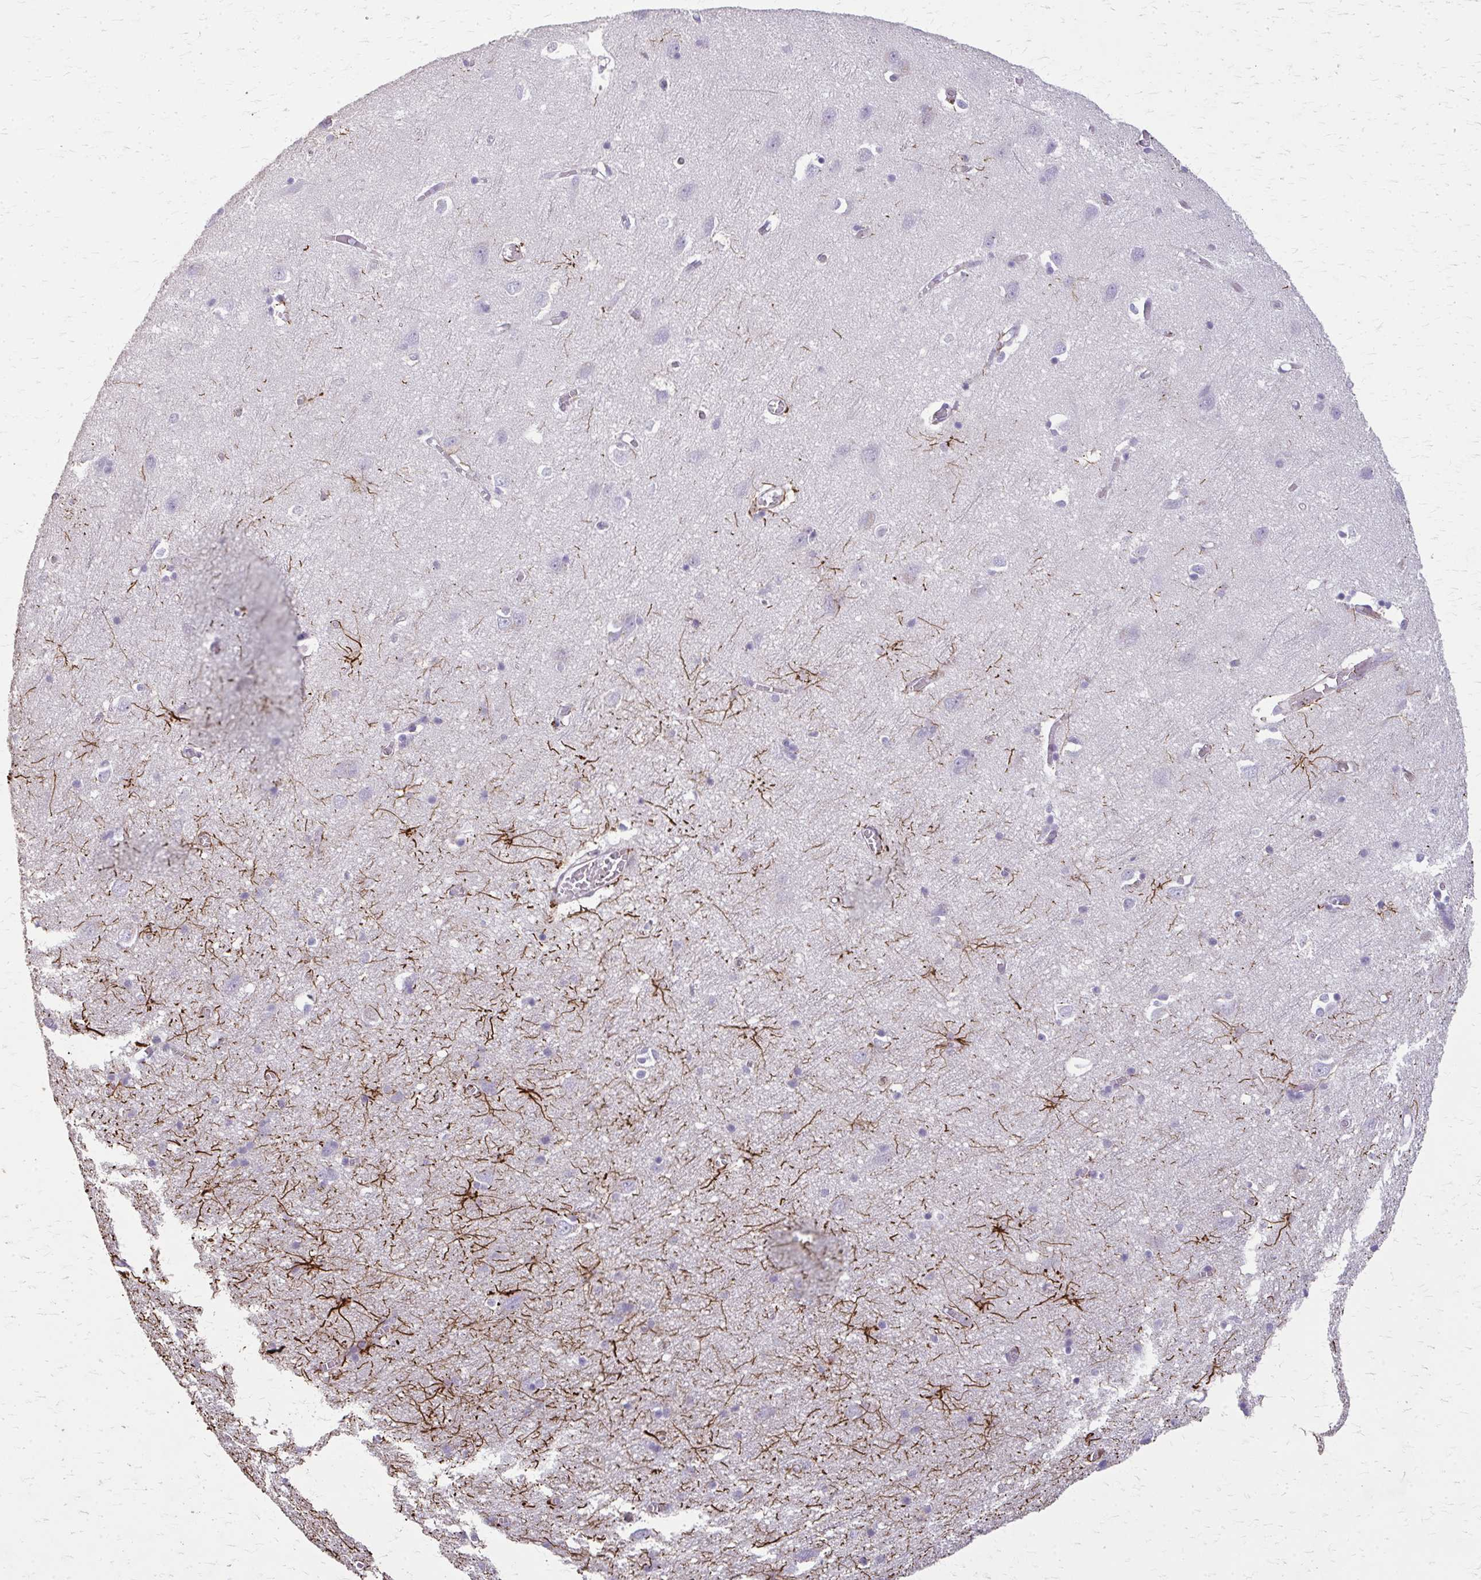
{"staining": {"intensity": "negative", "quantity": "none", "location": "none"}, "tissue": "cerebral cortex", "cell_type": "Endothelial cells", "image_type": "normal", "snomed": [{"axis": "morphology", "description": "Normal tissue, NOS"}, {"axis": "topography", "description": "Cerebral cortex"}], "caption": "Micrograph shows no significant protein positivity in endothelial cells of normal cerebral cortex.", "gene": "TENM4", "patient": {"sex": "male", "age": 70}}